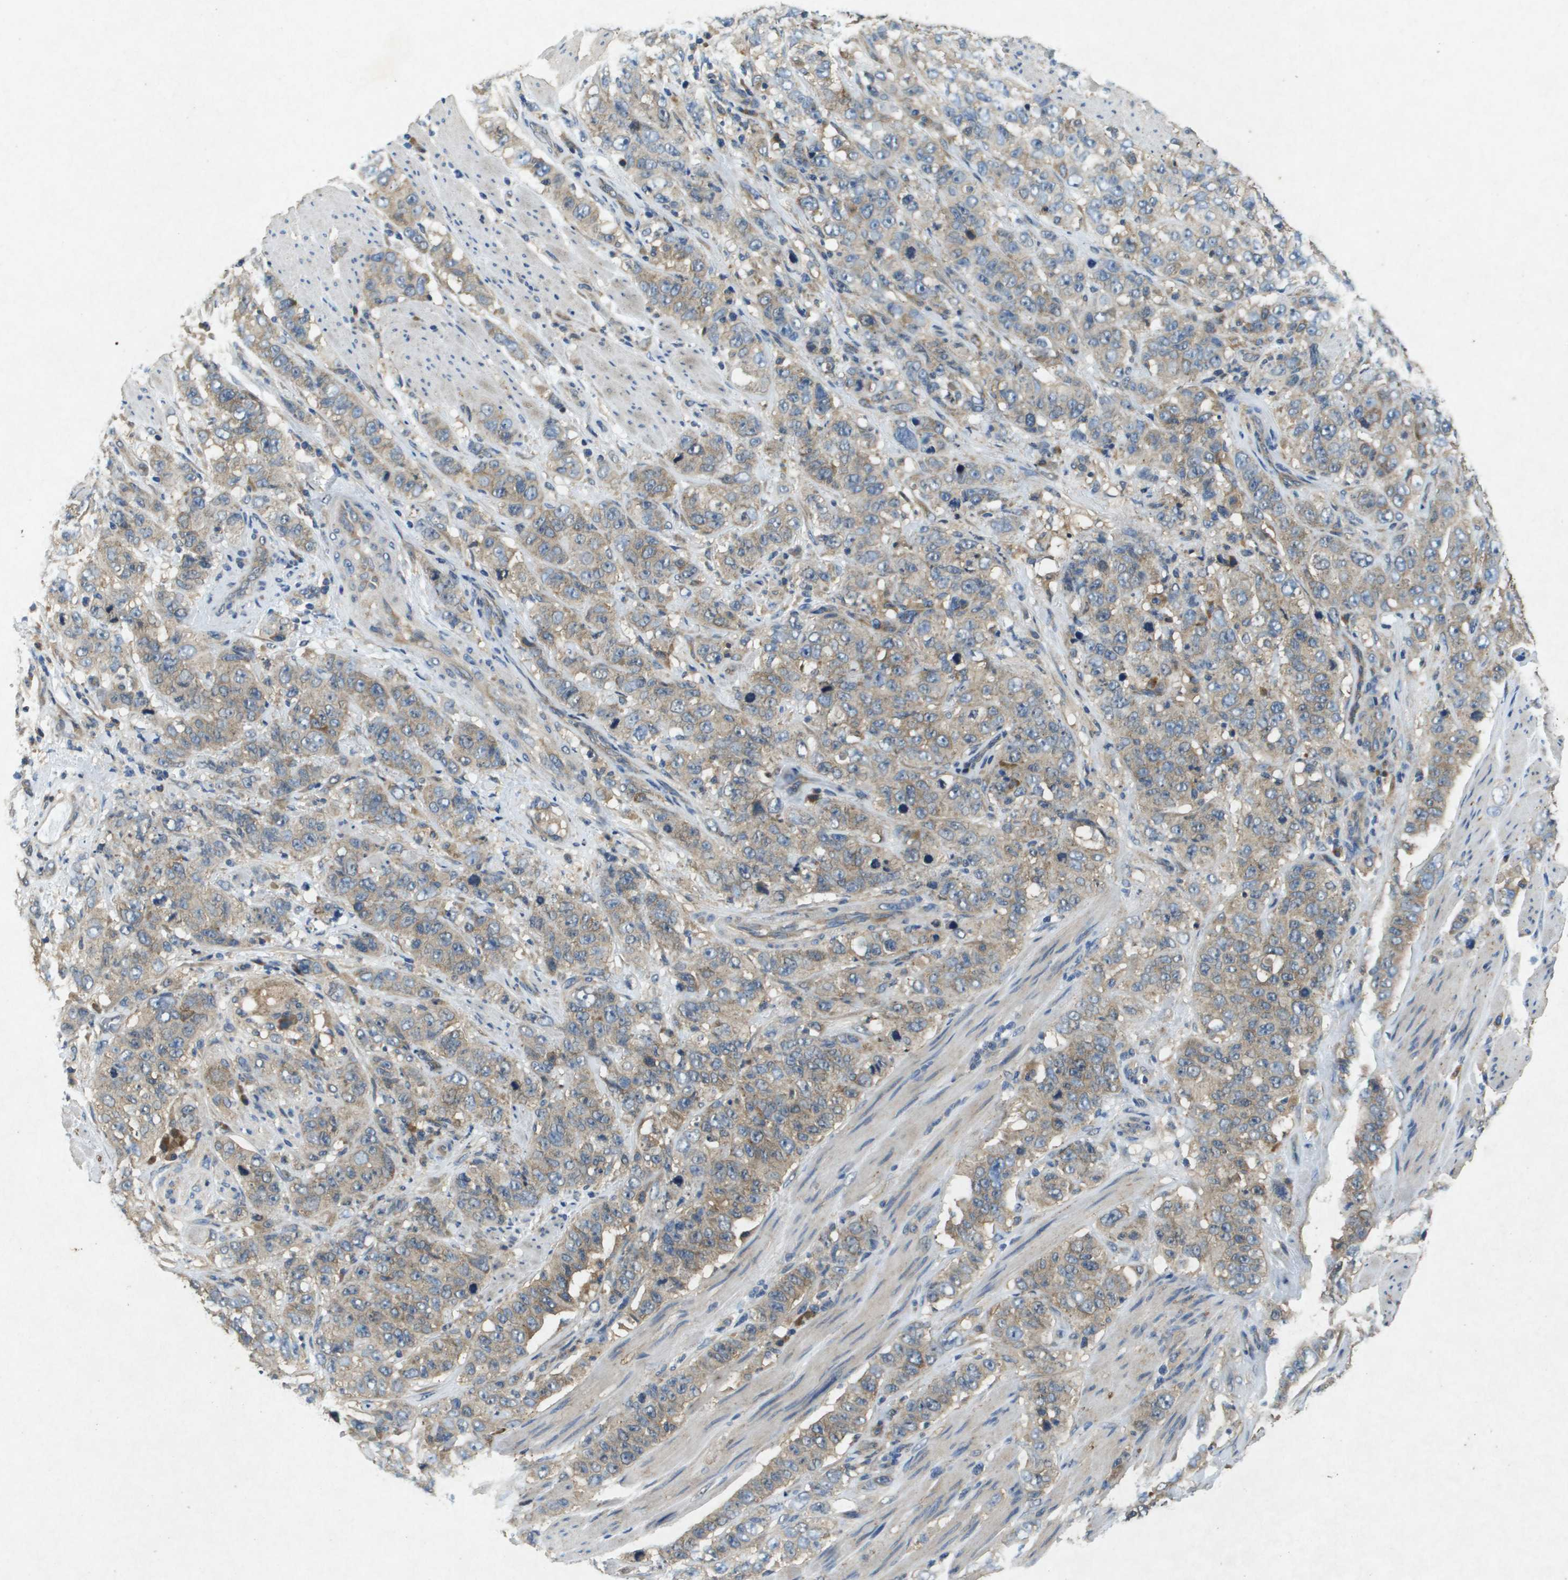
{"staining": {"intensity": "weak", "quantity": ">75%", "location": "cytoplasmic/membranous"}, "tissue": "stomach cancer", "cell_type": "Tumor cells", "image_type": "cancer", "snomed": [{"axis": "morphology", "description": "Adenocarcinoma, NOS"}, {"axis": "topography", "description": "Stomach"}], "caption": "Stomach cancer stained for a protein displays weak cytoplasmic/membranous positivity in tumor cells. (Stains: DAB (3,3'-diaminobenzidine) in brown, nuclei in blue, Microscopy: brightfield microscopy at high magnification).", "gene": "PTPRT", "patient": {"sex": "male", "age": 48}}